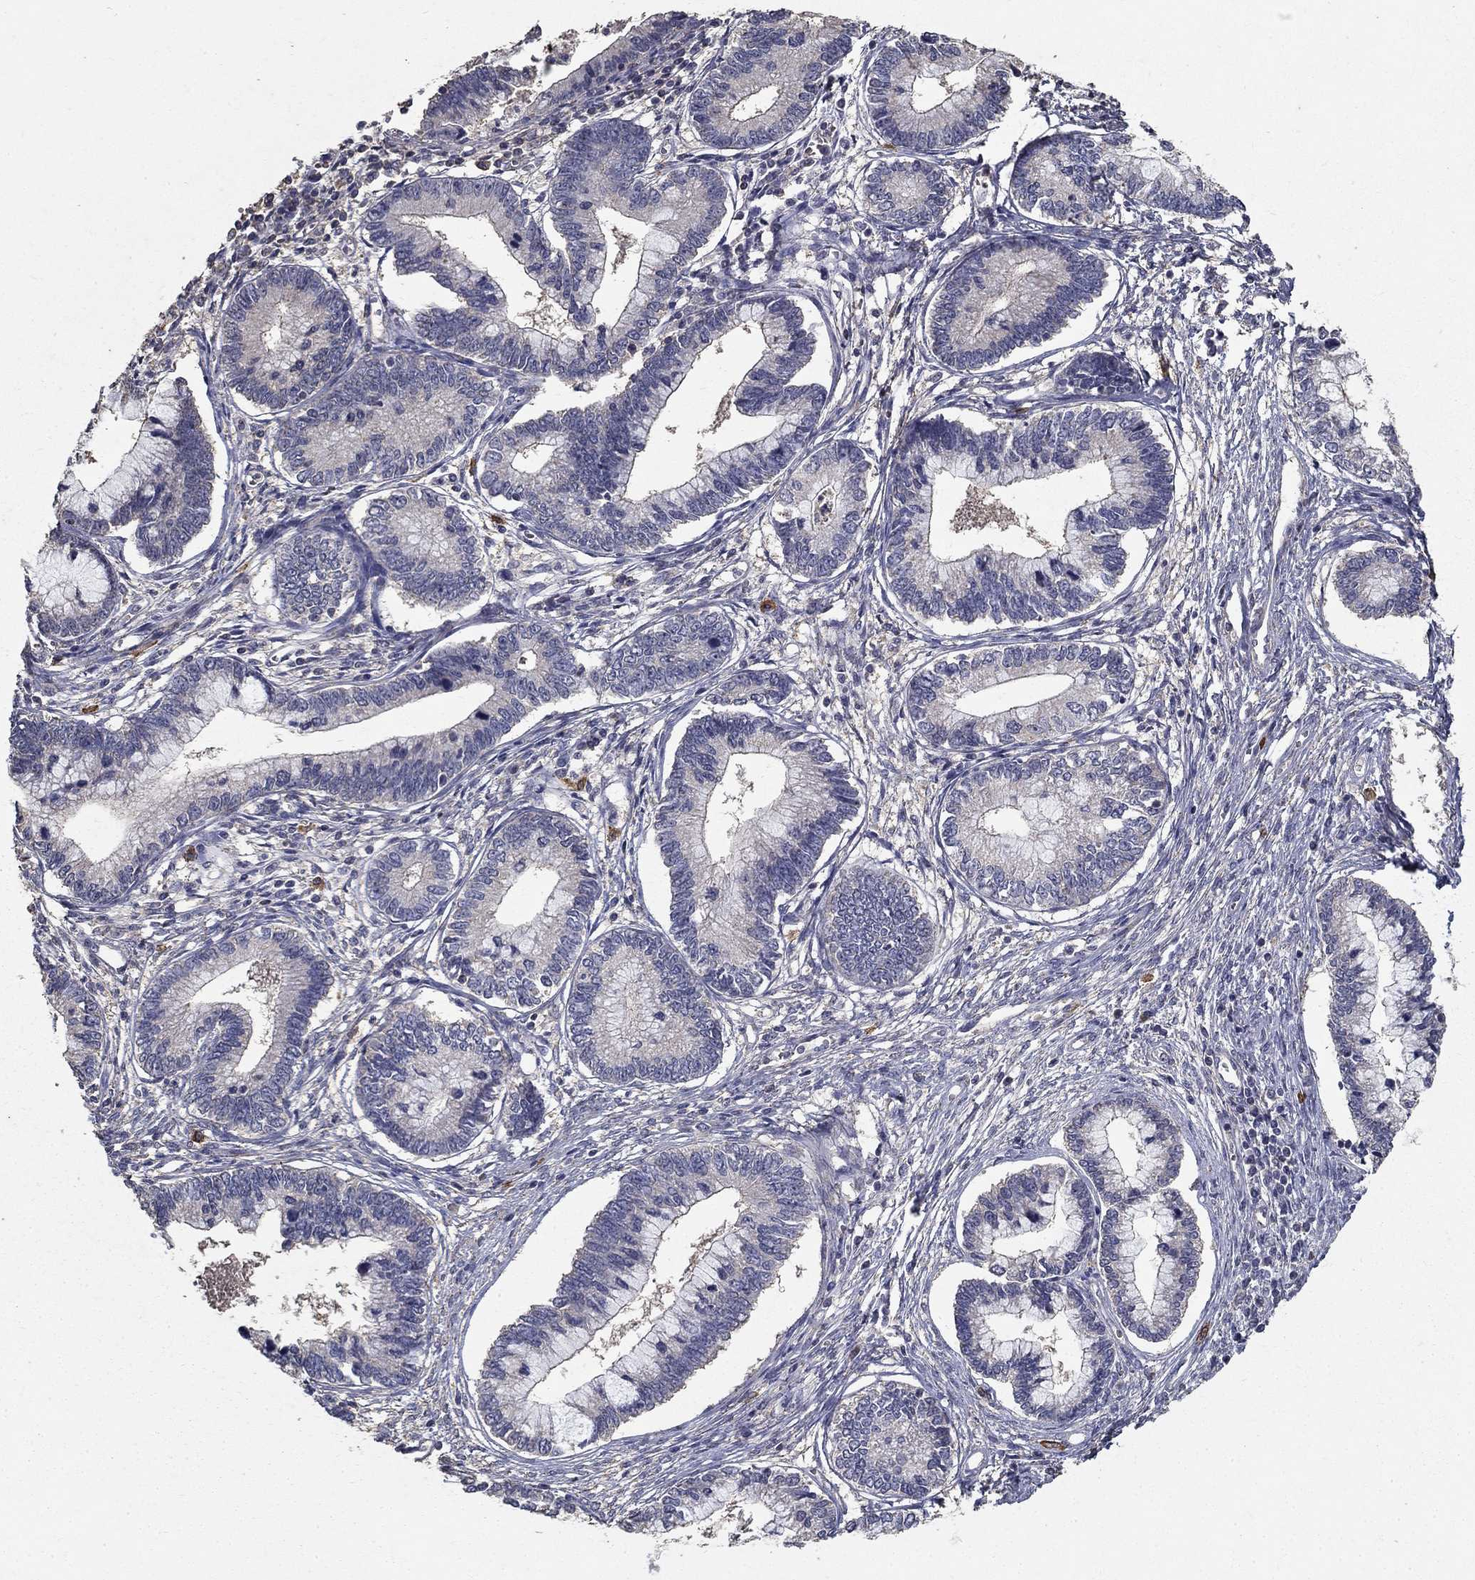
{"staining": {"intensity": "weak", "quantity": "<25%", "location": "cytoplasmic/membranous"}, "tissue": "cervical cancer", "cell_type": "Tumor cells", "image_type": "cancer", "snomed": [{"axis": "morphology", "description": "Adenocarcinoma, NOS"}, {"axis": "topography", "description": "Cervix"}], "caption": "Immunohistochemistry image of adenocarcinoma (cervical) stained for a protein (brown), which displays no positivity in tumor cells.", "gene": "MPP2", "patient": {"sex": "female", "age": 44}}